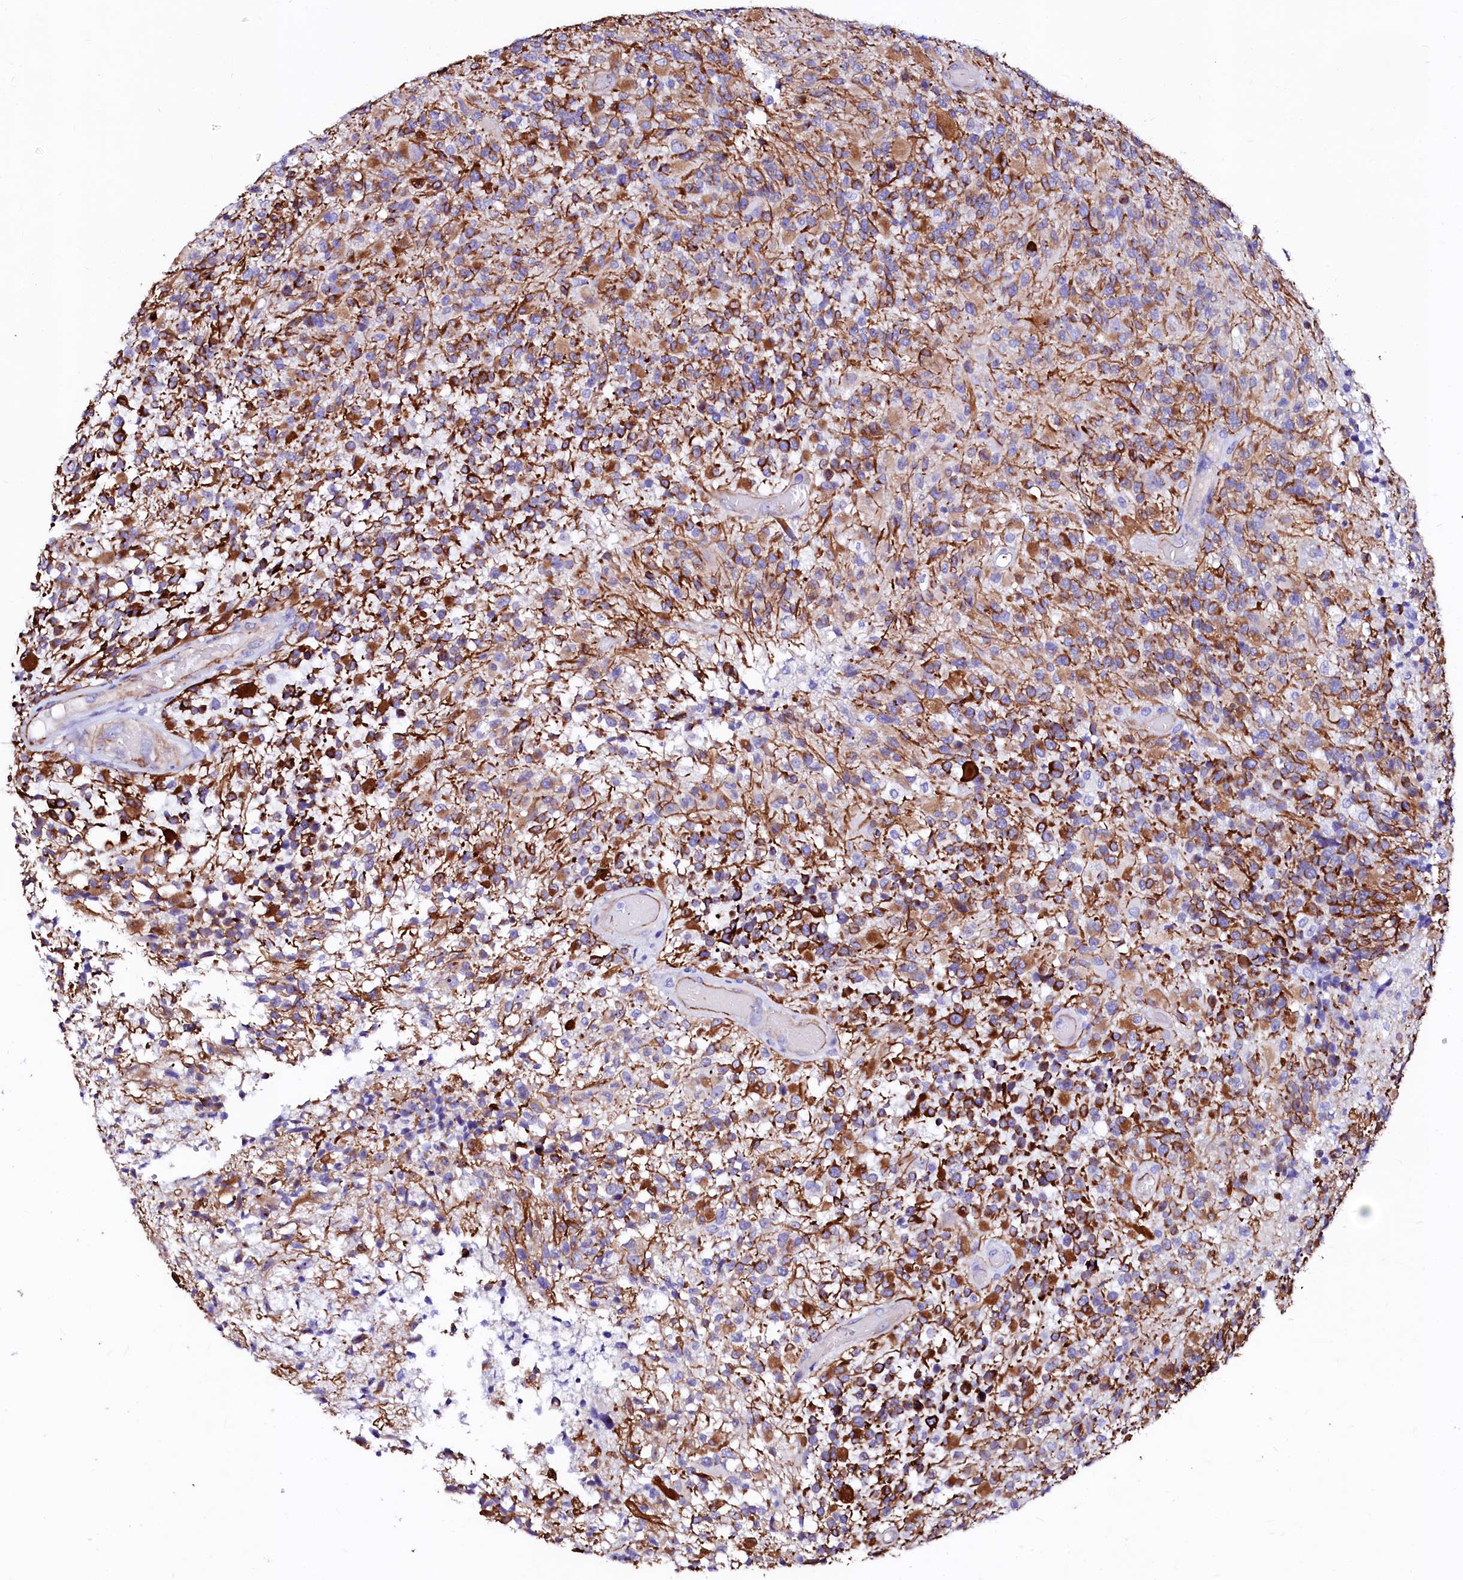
{"staining": {"intensity": "moderate", "quantity": ">75%", "location": "cytoplasmic/membranous"}, "tissue": "glioma", "cell_type": "Tumor cells", "image_type": "cancer", "snomed": [{"axis": "morphology", "description": "Glioma, malignant, High grade"}, {"axis": "morphology", "description": "Glioblastoma, NOS"}, {"axis": "topography", "description": "Brain"}], "caption": "About >75% of tumor cells in malignant glioma (high-grade) display moderate cytoplasmic/membranous protein positivity as visualized by brown immunohistochemical staining.", "gene": "SFR1", "patient": {"sex": "male", "age": 60}}